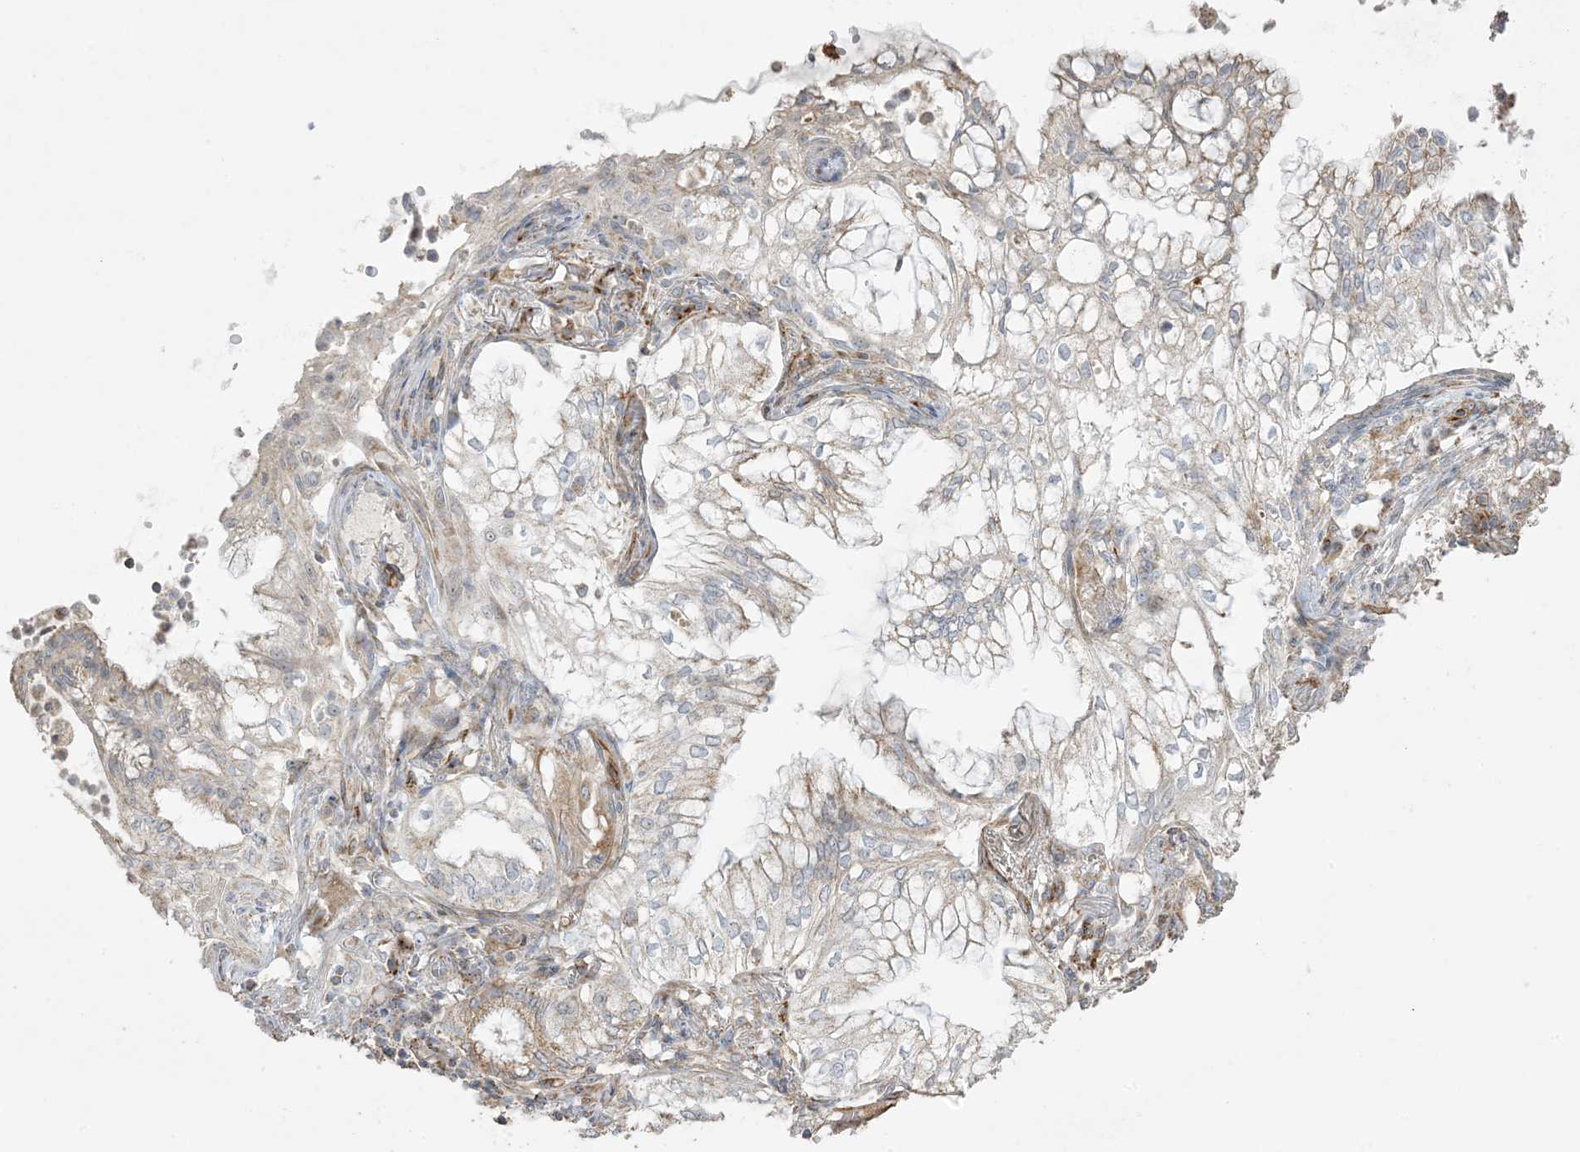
{"staining": {"intensity": "weak", "quantity": "25%-75%", "location": "cytoplasmic/membranous"}, "tissue": "lung cancer", "cell_type": "Tumor cells", "image_type": "cancer", "snomed": [{"axis": "morphology", "description": "Adenocarcinoma, NOS"}, {"axis": "topography", "description": "Lung"}], "caption": "Immunohistochemical staining of human adenocarcinoma (lung) displays low levels of weak cytoplasmic/membranous protein positivity in approximately 25%-75% of tumor cells.", "gene": "AGA", "patient": {"sex": "female", "age": 70}}